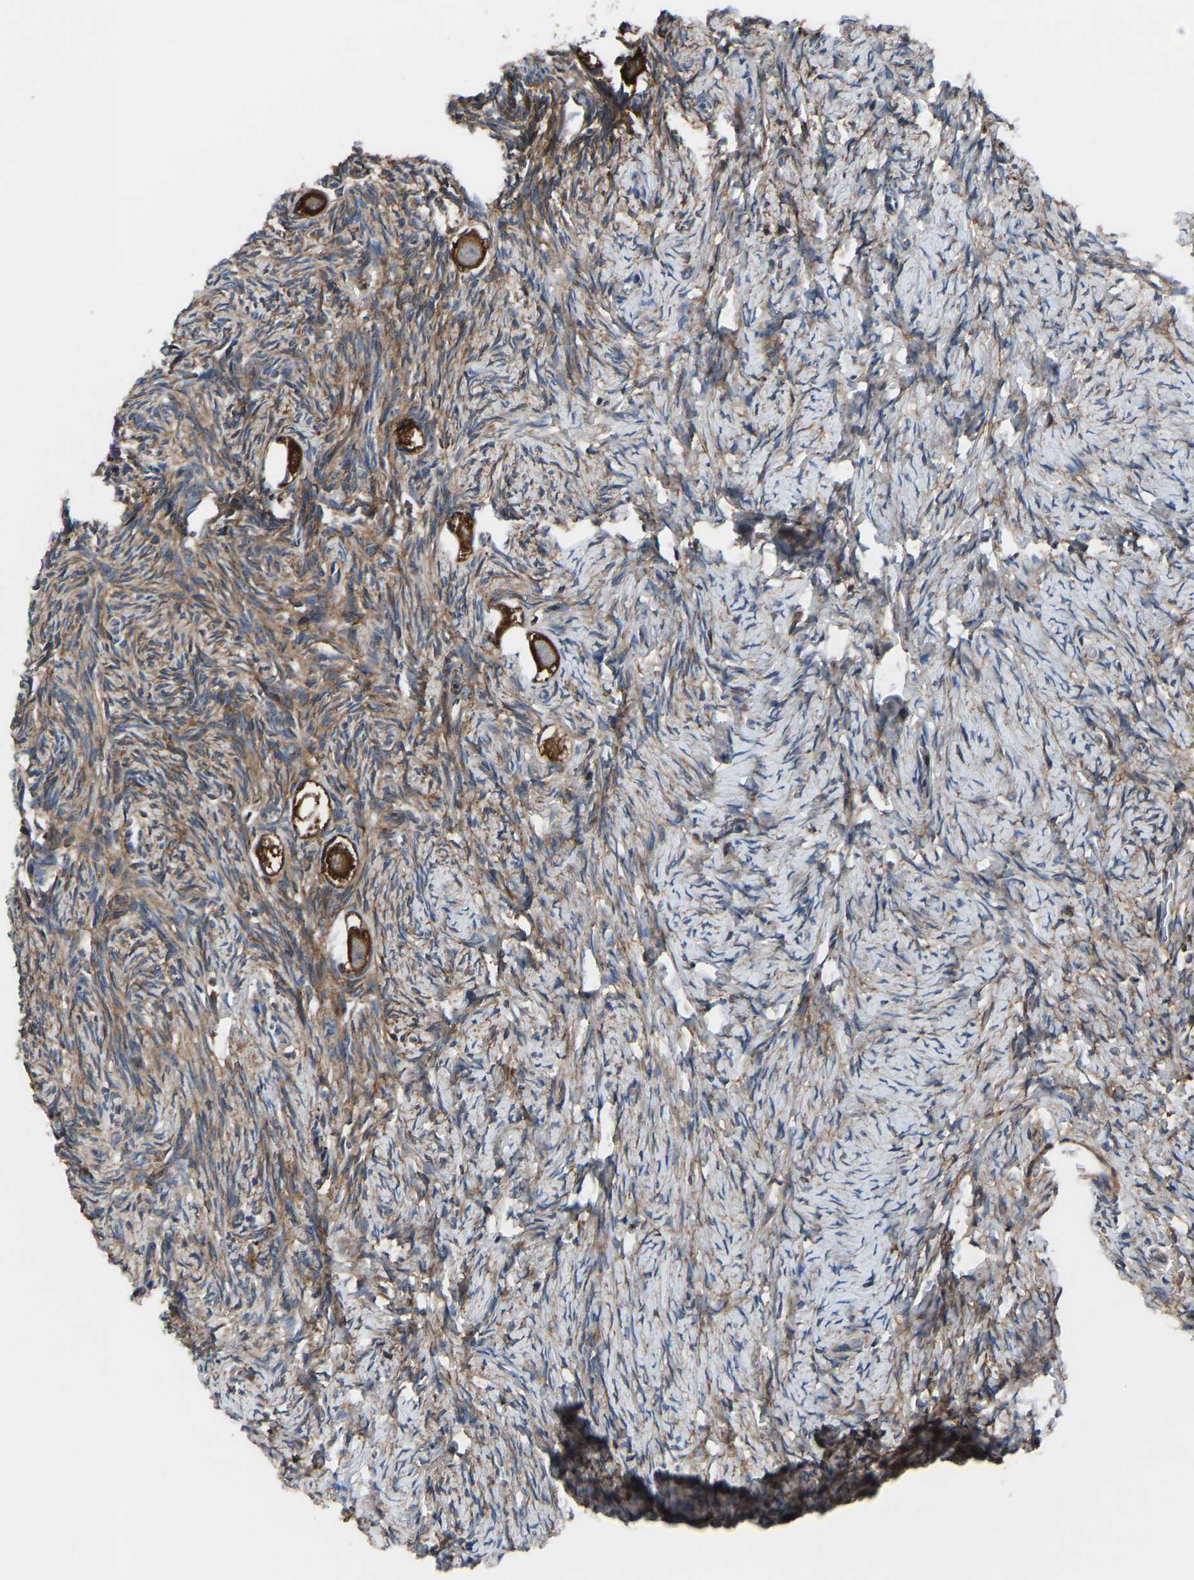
{"staining": {"intensity": "strong", "quantity": ">75%", "location": "cytoplasmic/membranous"}, "tissue": "ovary", "cell_type": "Follicle cells", "image_type": "normal", "snomed": [{"axis": "morphology", "description": "Normal tissue, NOS"}, {"axis": "topography", "description": "Ovary"}], "caption": "Human ovary stained for a protein (brown) exhibits strong cytoplasmic/membranous positive staining in about >75% of follicle cells.", "gene": "PRKAR1A", "patient": {"sex": "female", "age": 27}}